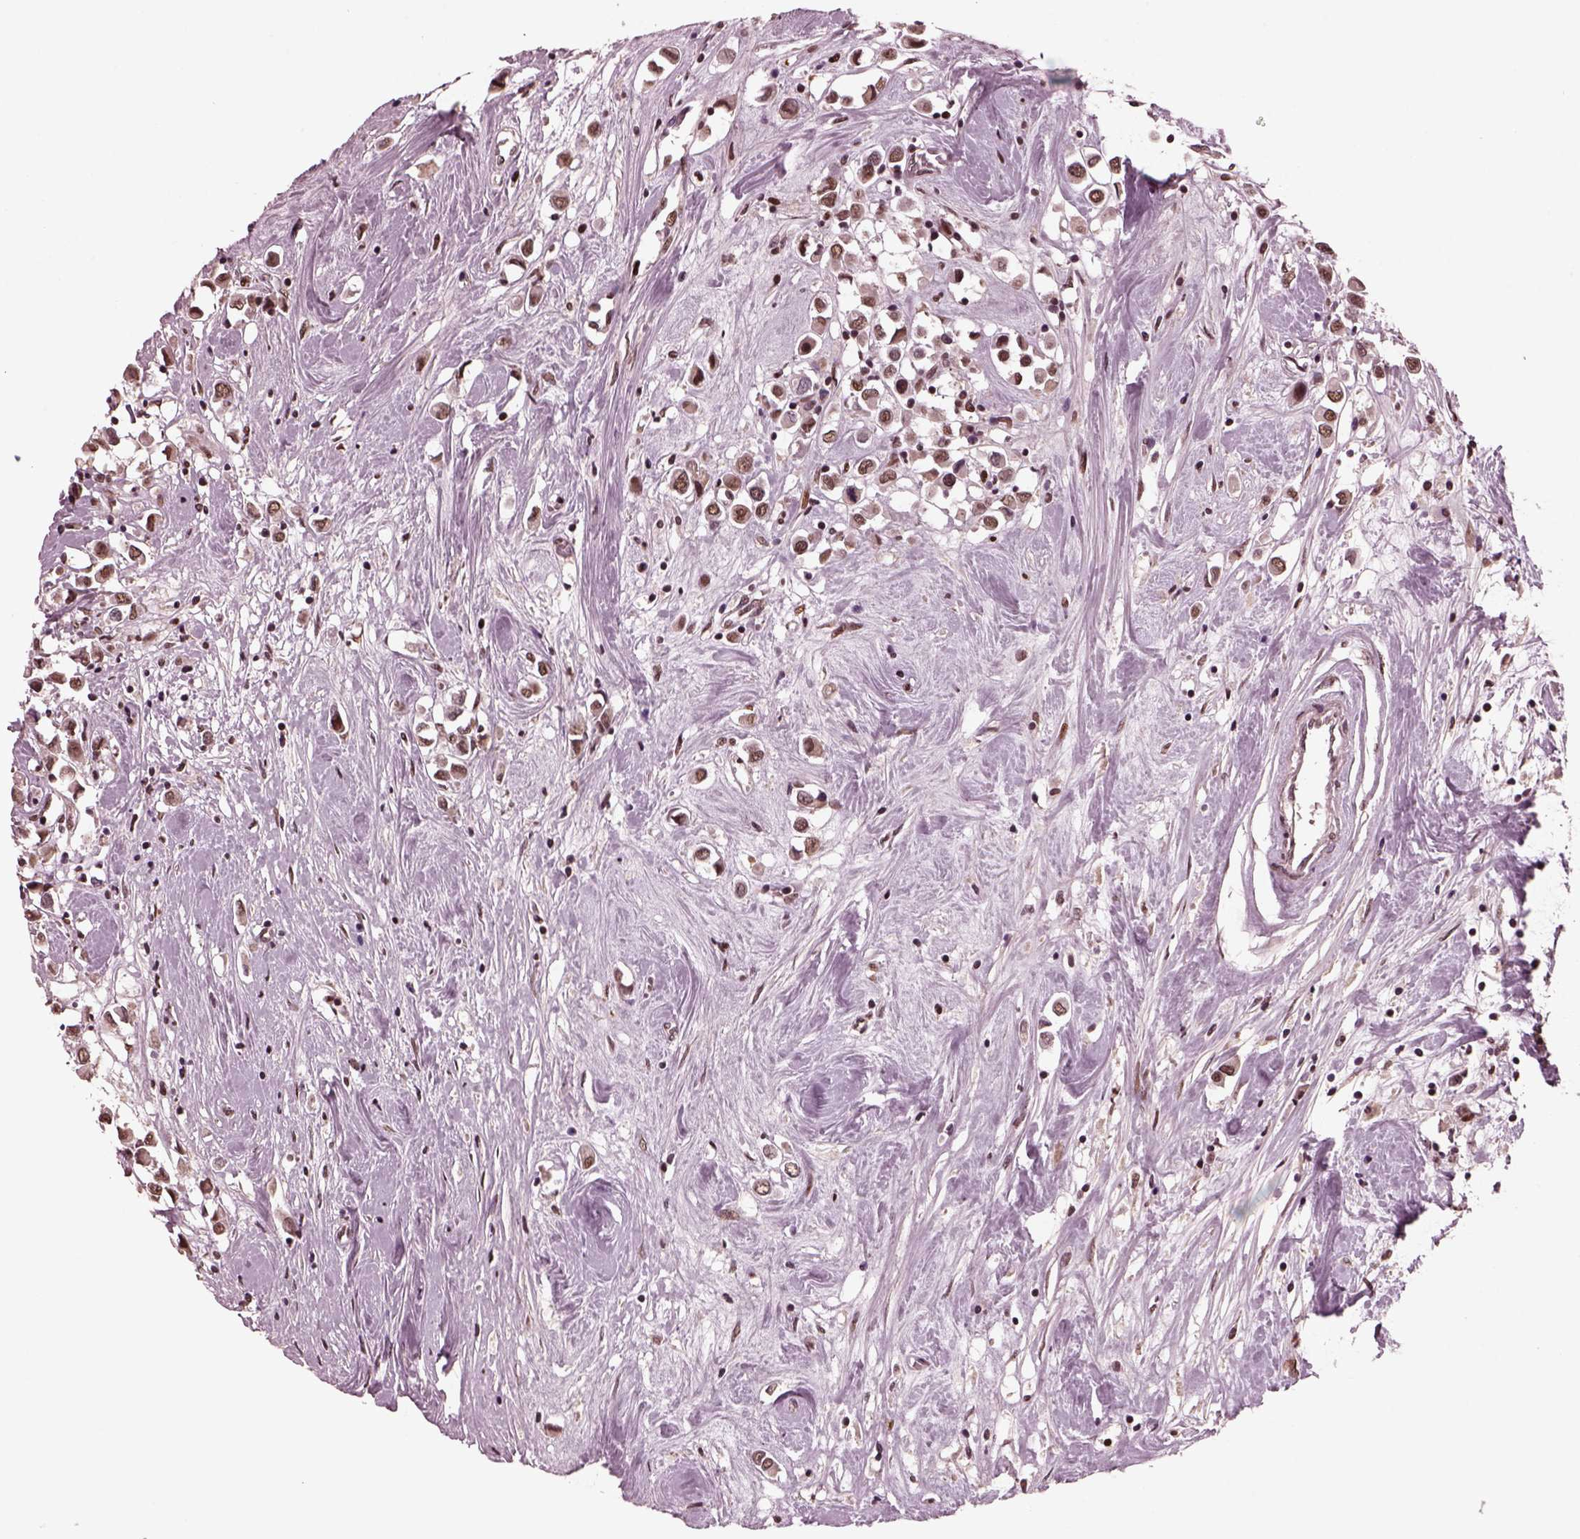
{"staining": {"intensity": "moderate", "quantity": "25%-75%", "location": "nuclear"}, "tissue": "breast cancer", "cell_type": "Tumor cells", "image_type": "cancer", "snomed": [{"axis": "morphology", "description": "Duct carcinoma"}, {"axis": "topography", "description": "Breast"}], "caption": "This histopathology image exhibits immunohistochemistry (IHC) staining of breast cancer (infiltrating ductal carcinoma), with medium moderate nuclear expression in approximately 25%-75% of tumor cells.", "gene": "NAP1L5", "patient": {"sex": "female", "age": 61}}